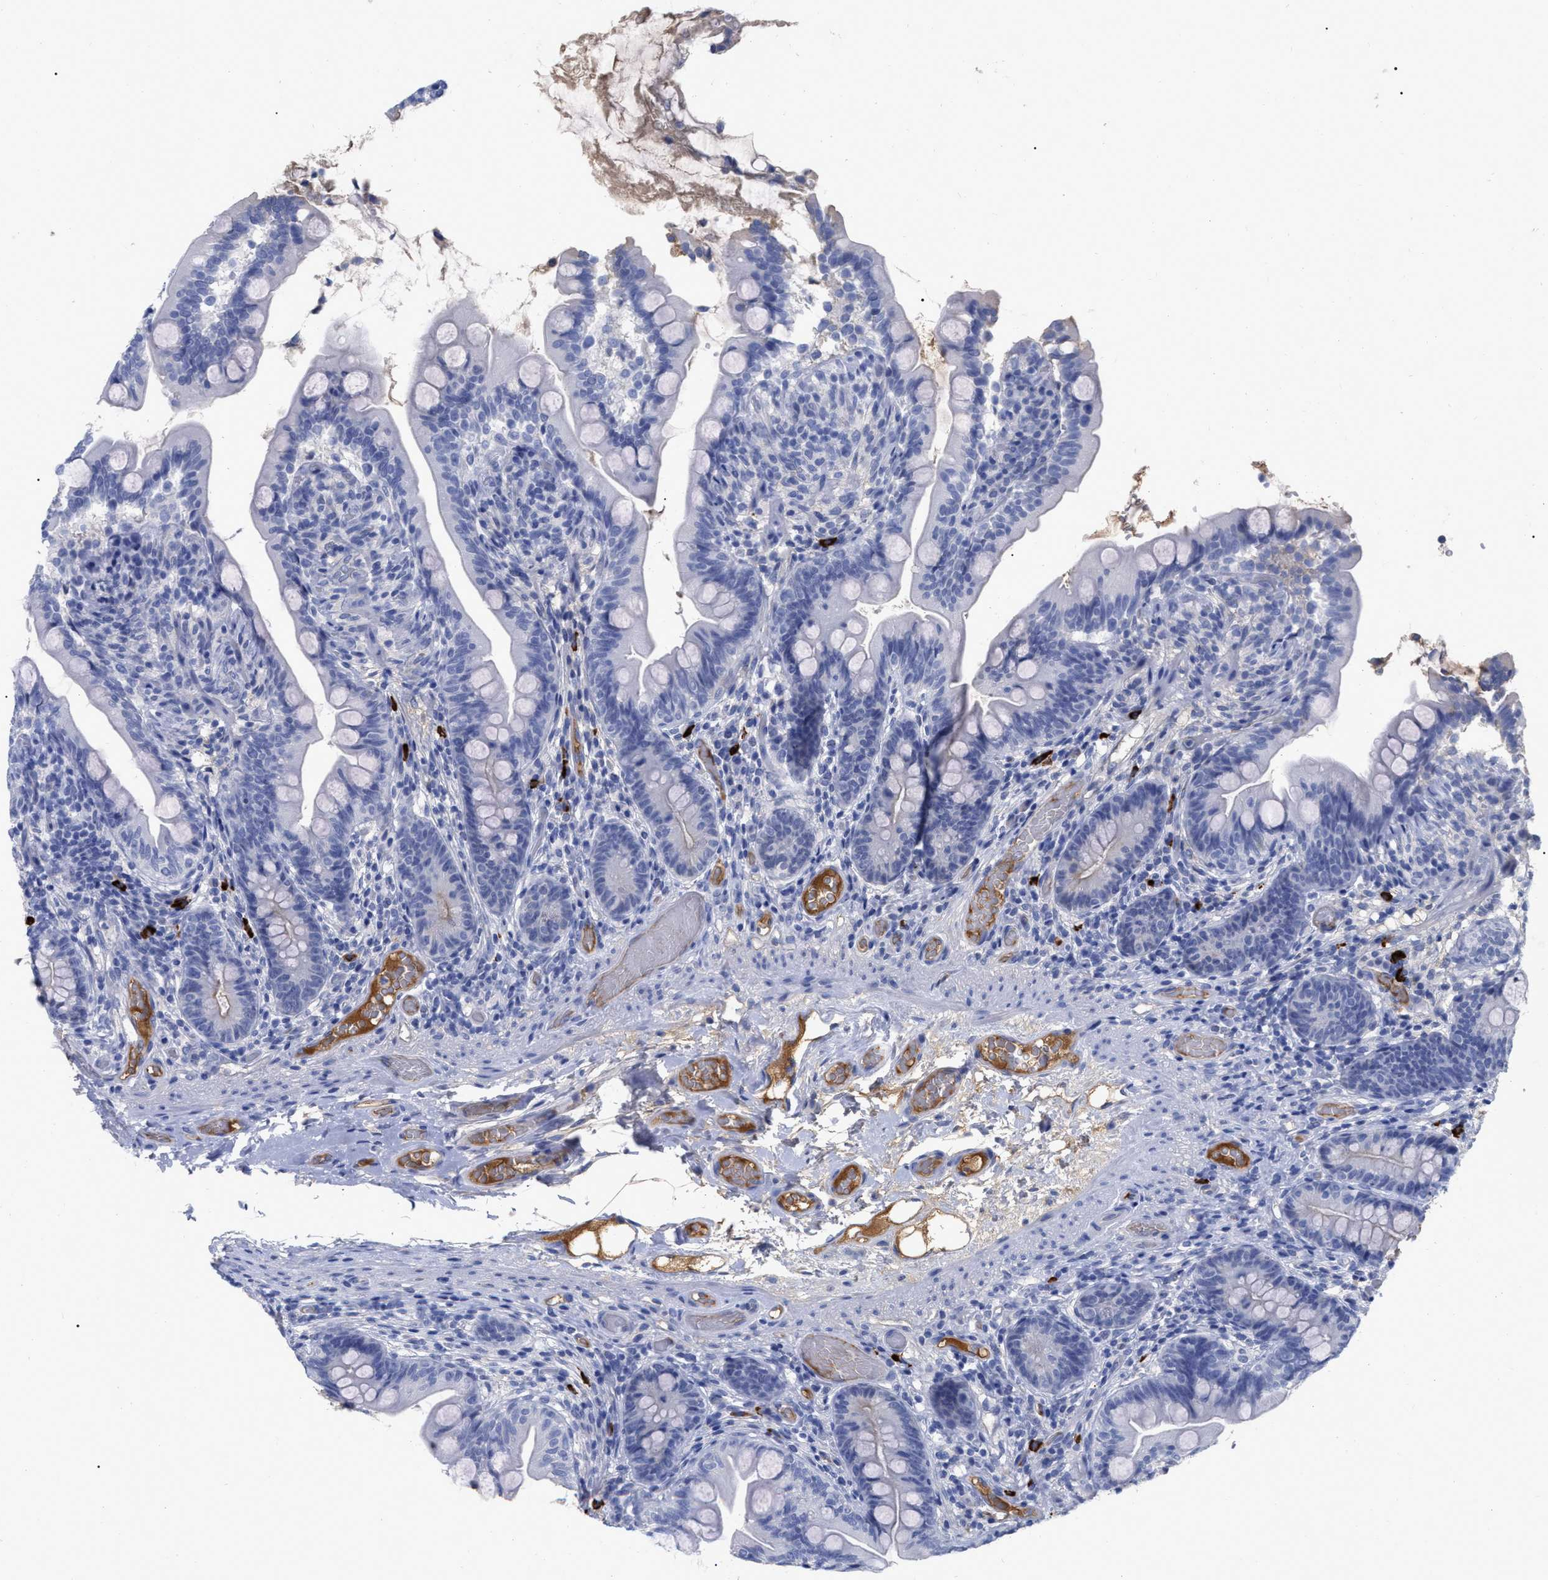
{"staining": {"intensity": "negative", "quantity": "none", "location": "none"}, "tissue": "small intestine", "cell_type": "Glandular cells", "image_type": "normal", "snomed": [{"axis": "morphology", "description": "Normal tissue, NOS"}, {"axis": "topography", "description": "Small intestine"}], "caption": "IHC of benign small intestine shows no positivity in glandular cells.", "gene": "IGHV5", "patient": {"sex": "female", "age": 56}}